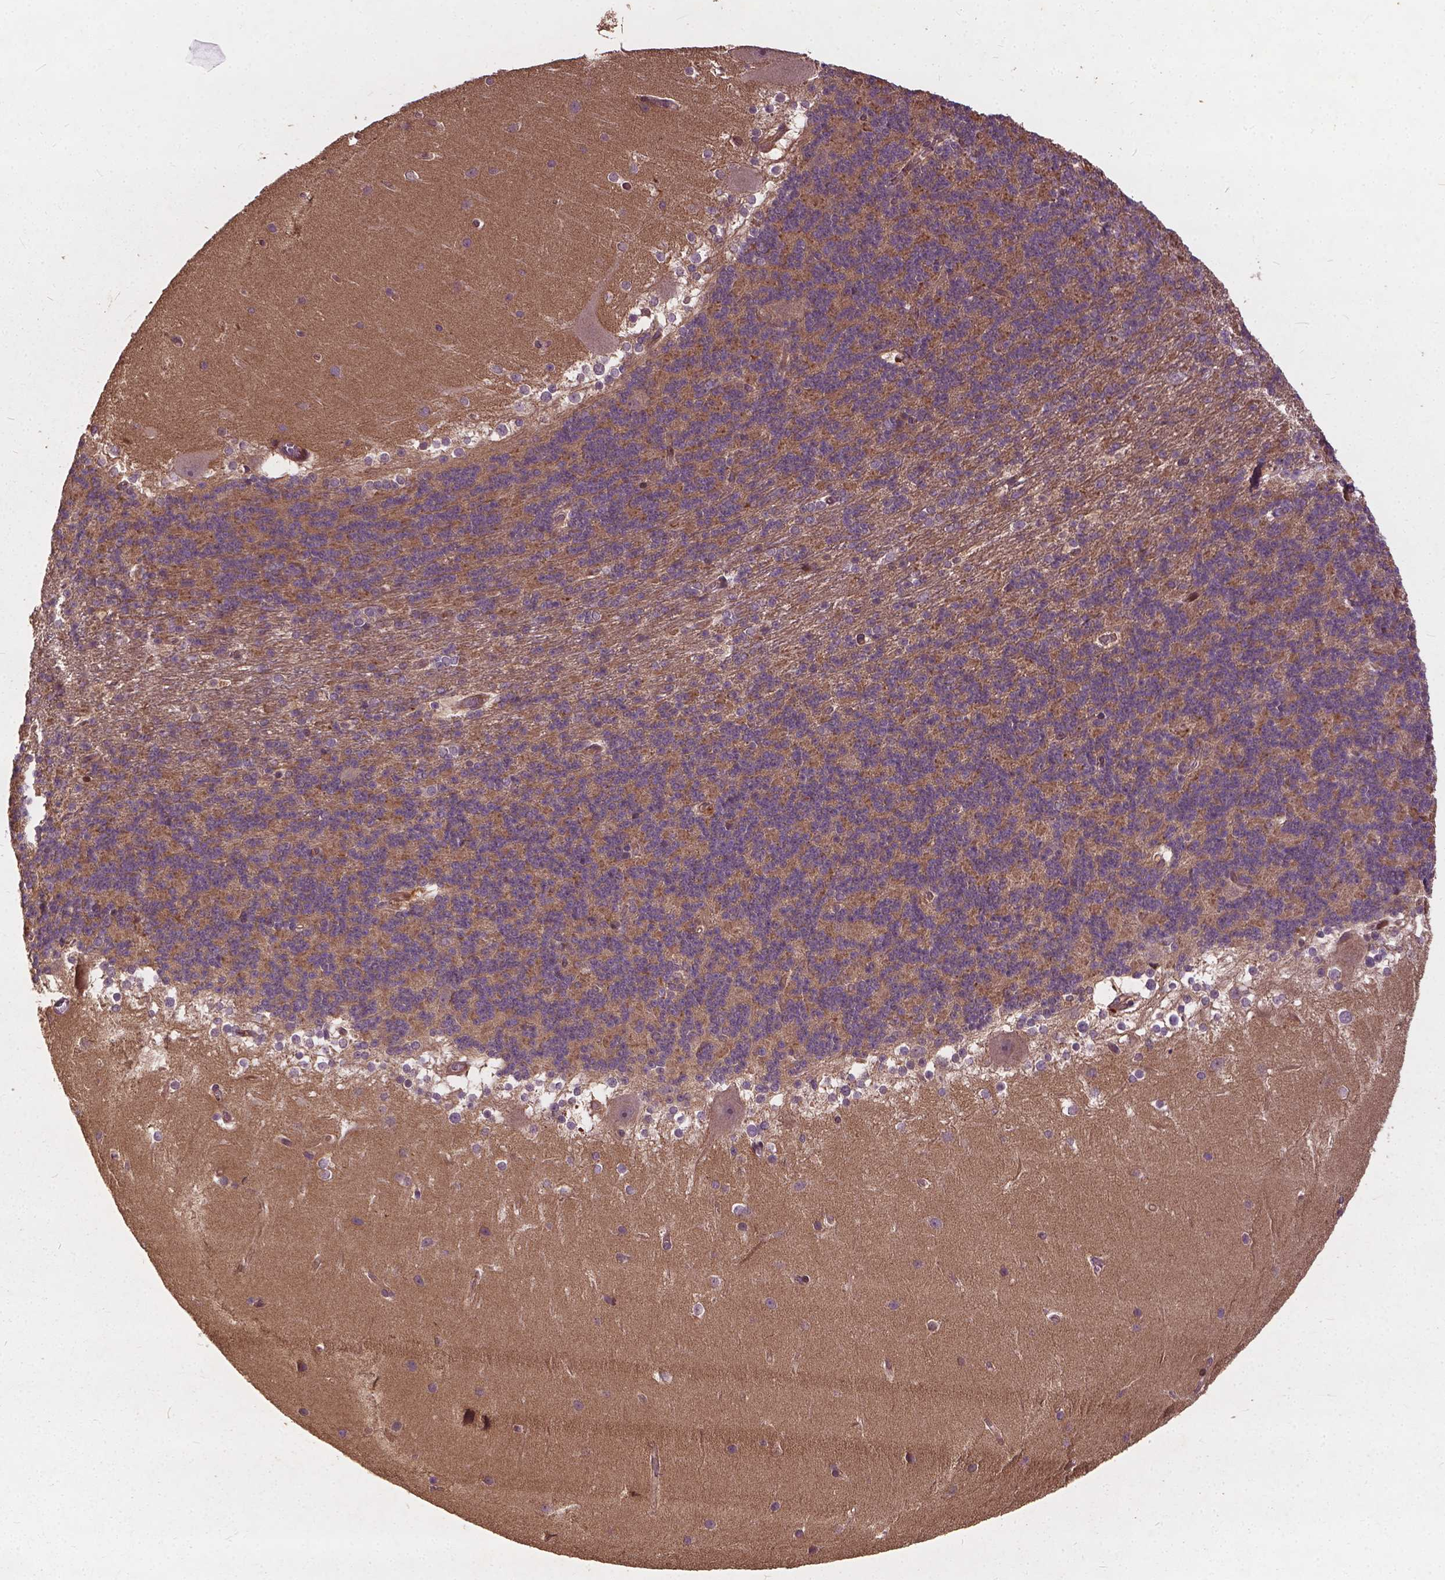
{"staining": {"intensity": "negative", "quantity": "none", "location": "none"}, "tissue": "cerebellum", "cell_type": "Cells in granular layer", "image_type": "normal", "snomed": [{"axis": "morphology", "description": "Normal tissue, NOS"}, {"axis": "topography", "description": "Cerebellum"}], "caption": "The immunohistochemistry image has no significant staining in cells in granular layer of cerebellum. (Stains: DAB (3,3'-diaminobenzidine) IHC with hematoxylin counter stain, Microscopy: brightfield microscopy at high magnification).", "gene": "UBXN2A", "patient": {"sex": "female", "age": 19}}